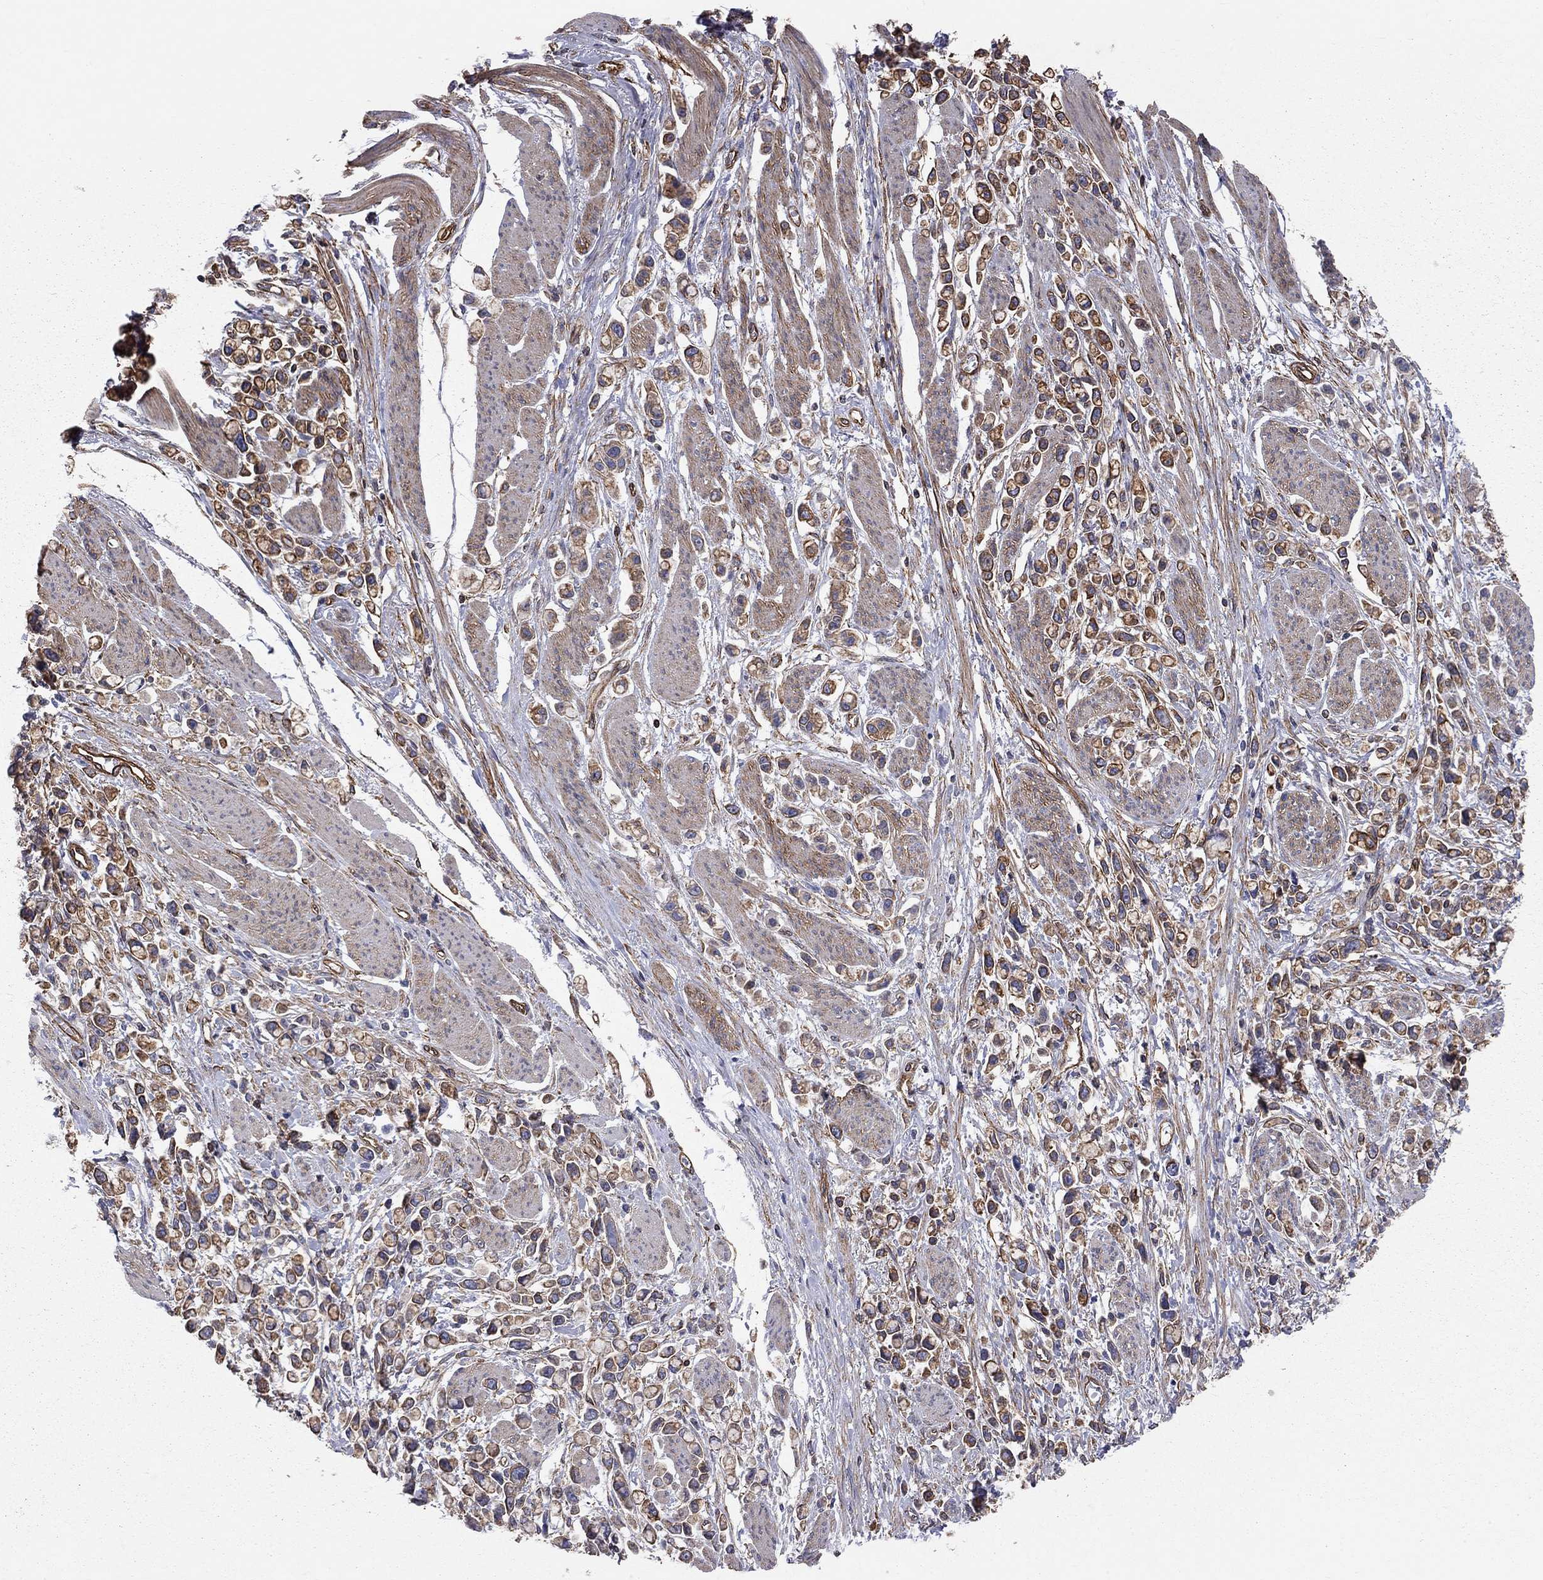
{"staining": {"intensity": "strong", "quantity": "<25%", "location": "cytoplasmic/membranous"}, "tissue": "stomach cancer", "cell_type": "Tumor cells", "image_type": "cancer", "snomed": [{"axis": "morphology", "description": "Adenocarcinoma, NOS"}, {"axis": "topography", "description": "Stomach"}], "caption": "Adenocarcinoma (stomach) stained for a protein (brown) shows strong cytoplasmic/membranous positive staining in approximately <25% of tumor cells.", "gene": "BICDL2", "patient": {"sex": "female", "age": 81}}